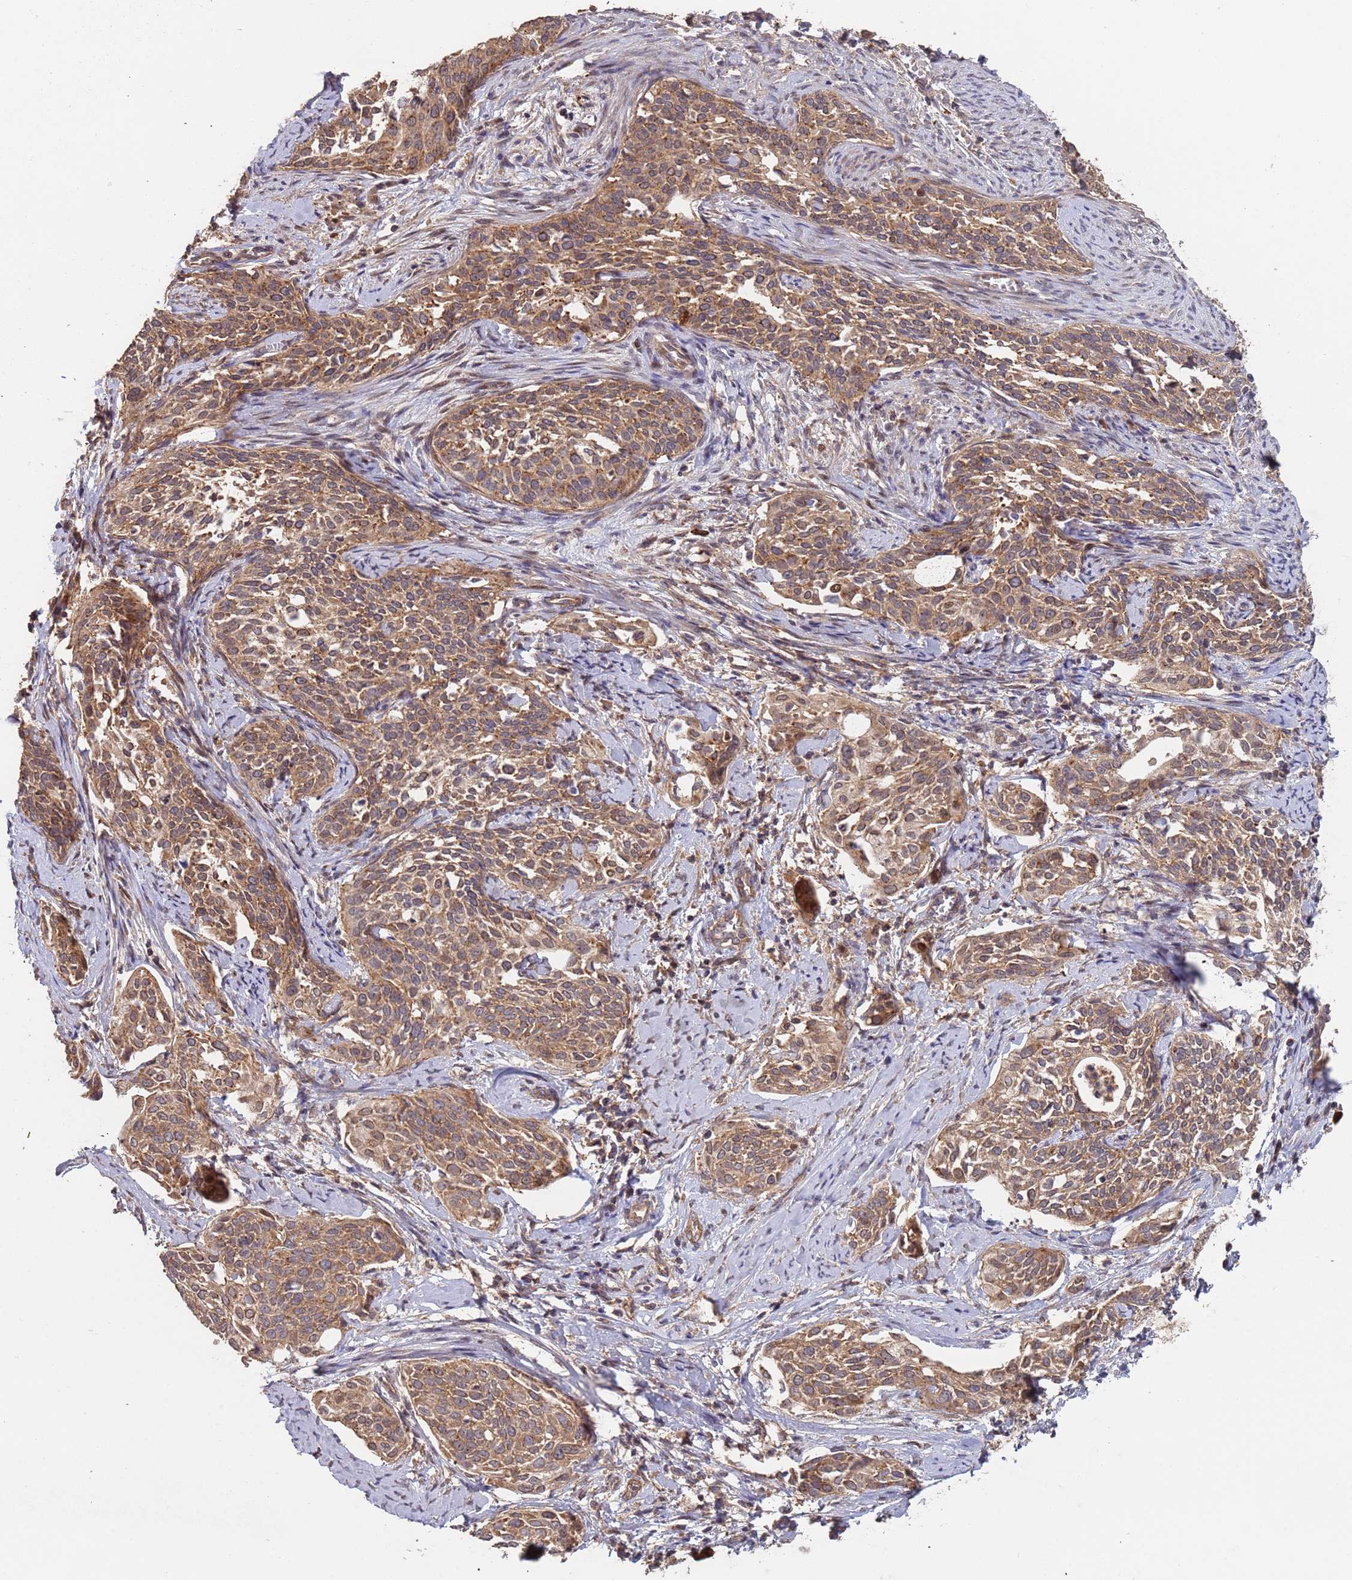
{"staining": {"intensity": "moderate", "quantity": ">75%", "location": "cytoplasmic/membranous"}, "tissue": "cervical cancer", "cell_type": "Tumor cells", "image_type": "cancer", "snomed": [{"axis": "morphology", "description": "Squamous cell carcinoma, NOS"}, {"axis": "topography", "description": "Cervix"}], "caption": "Human cervical cancer (squamous cell carcinoma) stained with a brown dye reveals moderate cytoplasmic/membranous positive expression in approximately >75% of tumor cells.", "gene": "KANSL1L", "patient": {"sex": "female", "age": 44}}